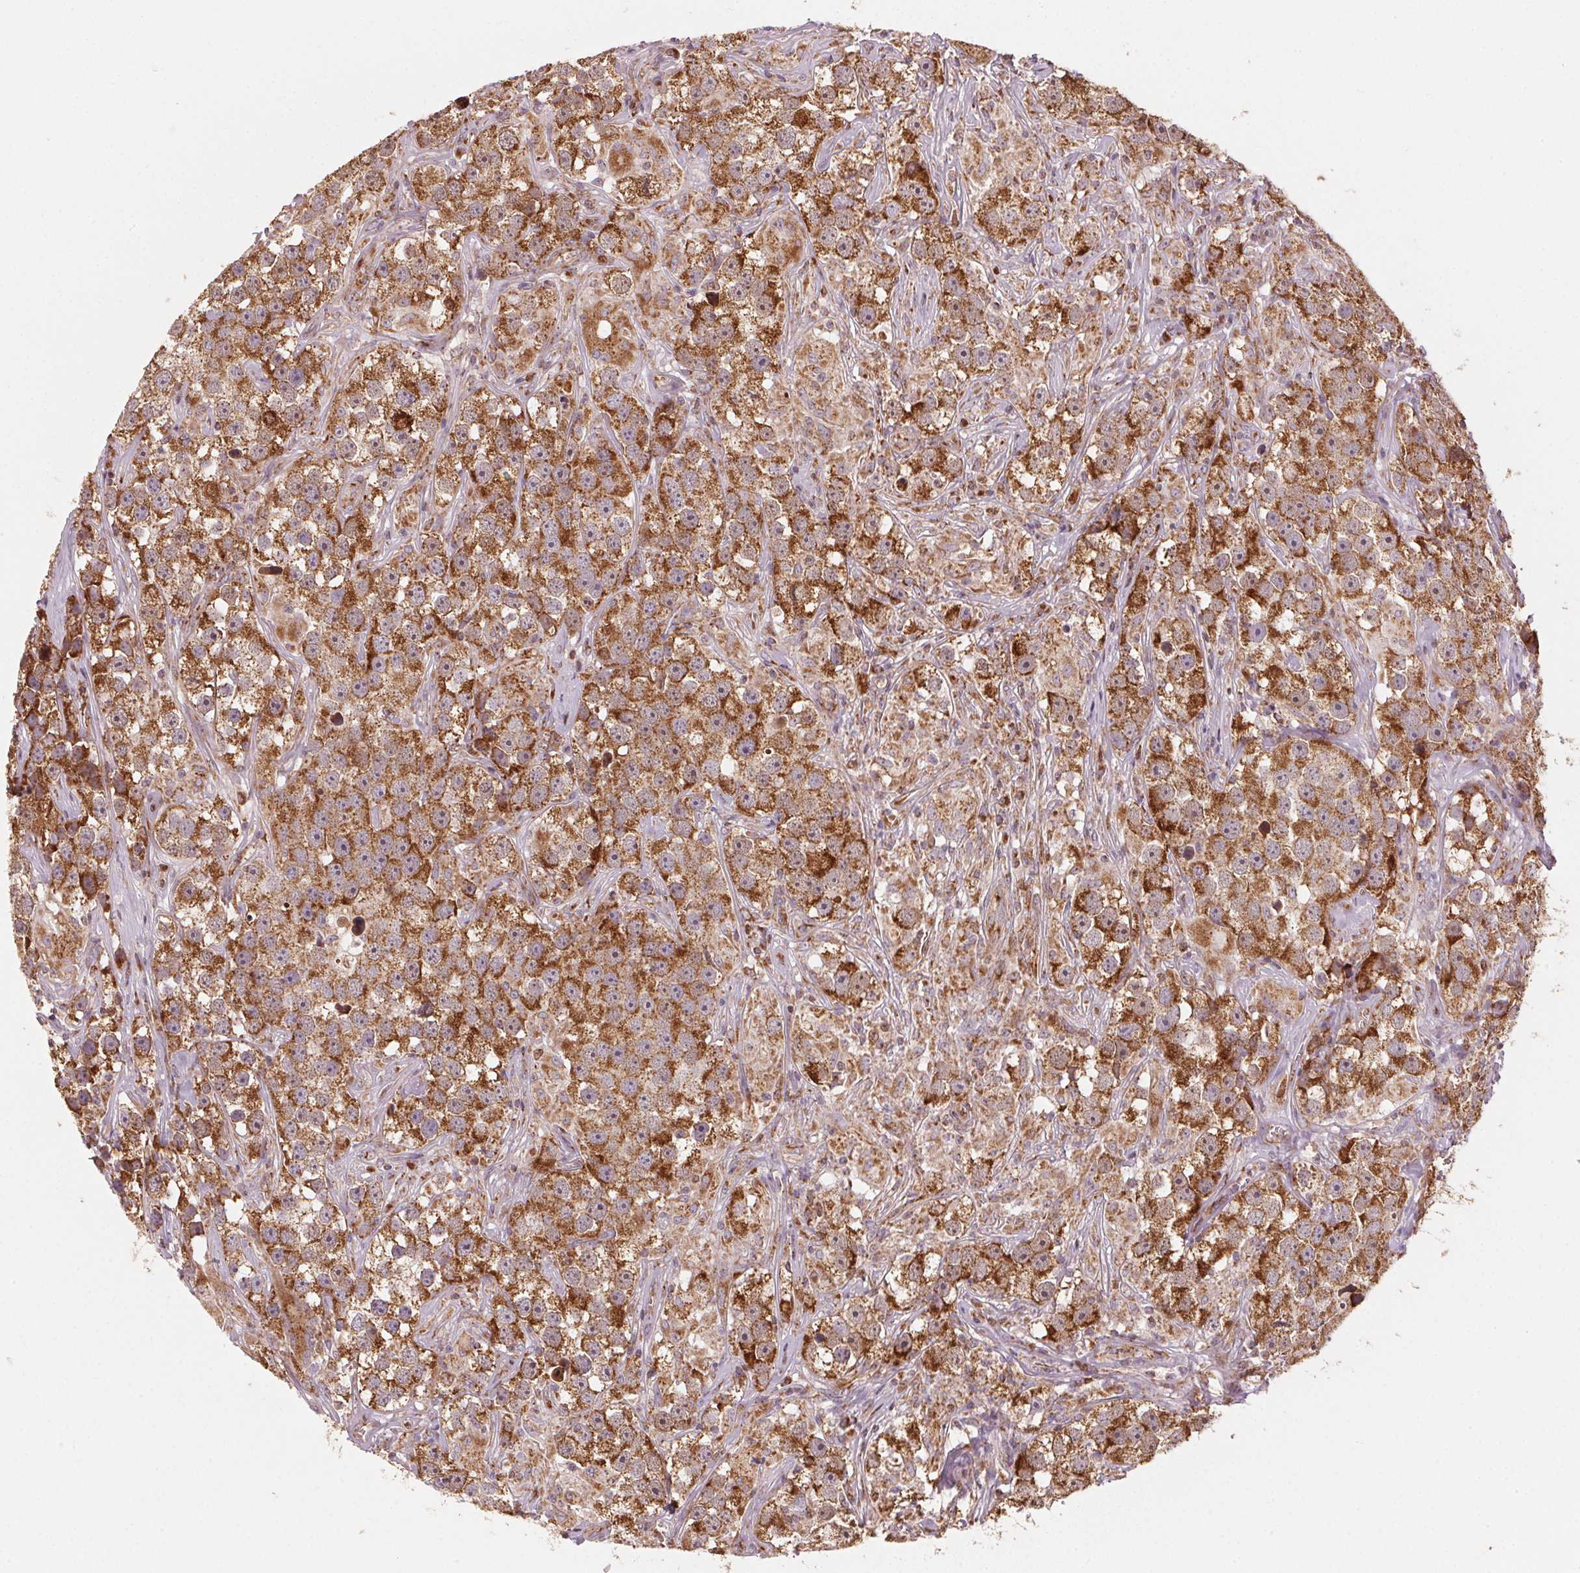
{"staining": {"intensity": "strong", "quantity": ">75%", "location": "cytoplasmic/membranous"}, "tissue": "testis cancer", "cell_type": "Tumor cells", "image_type": "cancer", "snomed": [{"axis": "morphology", "description": "Seminoma, NOS"}, {"axis": "topography", "description": "Testis"}], "caption": "DAB (3,3'-diaminobenzidine) immunohistochemical staining of human seminoma (testis) reveals strong cytoplasmic/membranous protein positivity in about >75% of tumor cells.", "gene": "TOMM70", "patient": {"sex": "male", "age": 49}}